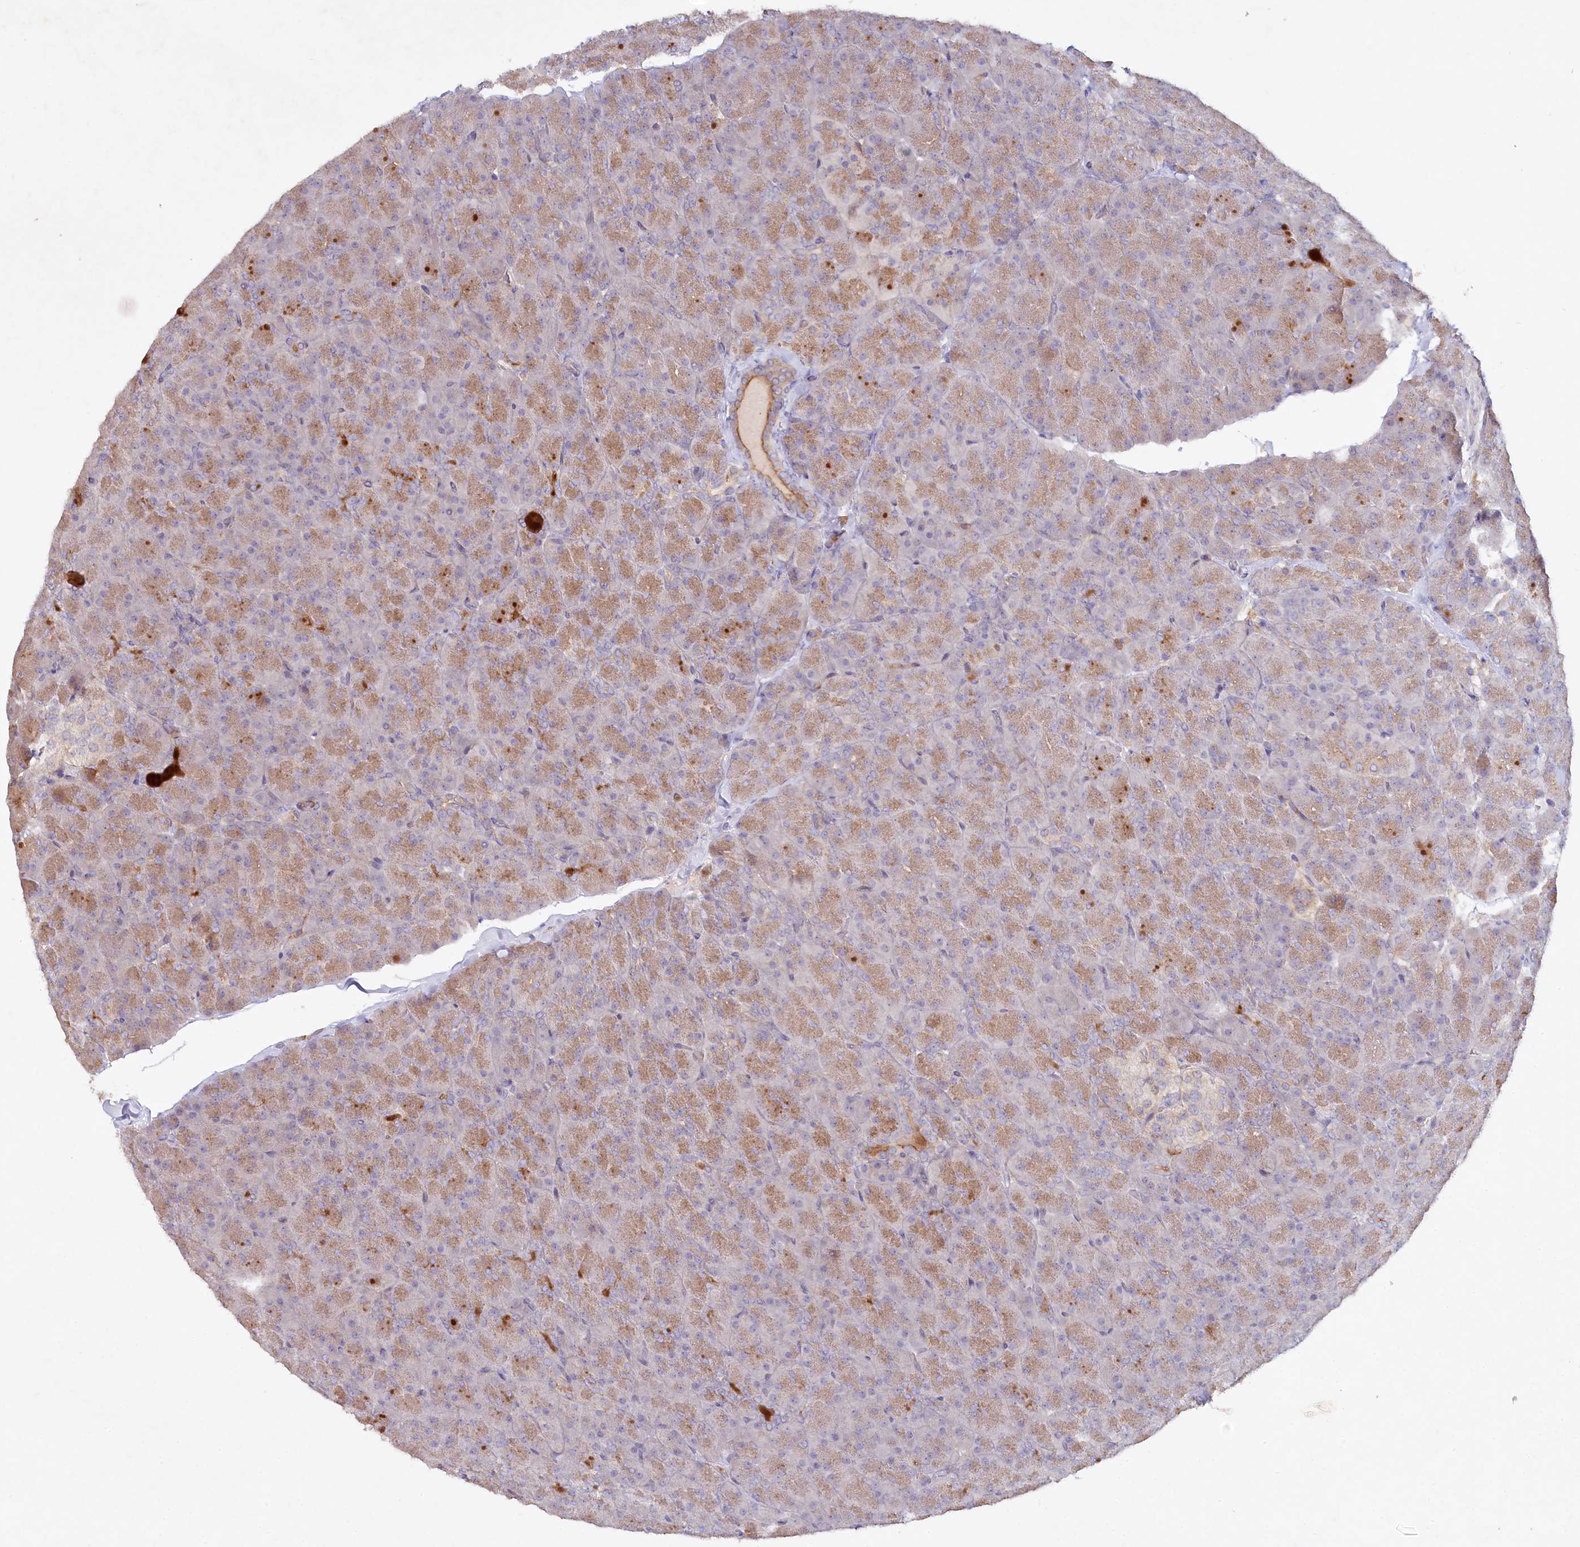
{"staining": {"intensity": "moderate", "quantity": ">75%", "location": "cytoplasmic/membranous"}, "tissue": "pancreas", "cell_type": "Exocrine glandular cells", "image_type": "normal", "snomed": [{"axis": "morphology", "description": "Normal tissue, NOS"}, {"axis": "topography", "description": "Pancreas"}], "caption": "Immunohistochemistry (IHC) of normal pancreas reveals medium levels of moderate cytoplasmic/membranous positivity in about >75% of exocrine glandular cells.", "gene": "ALDH3B1", "patient": {"sex": "male", "age": 36}}